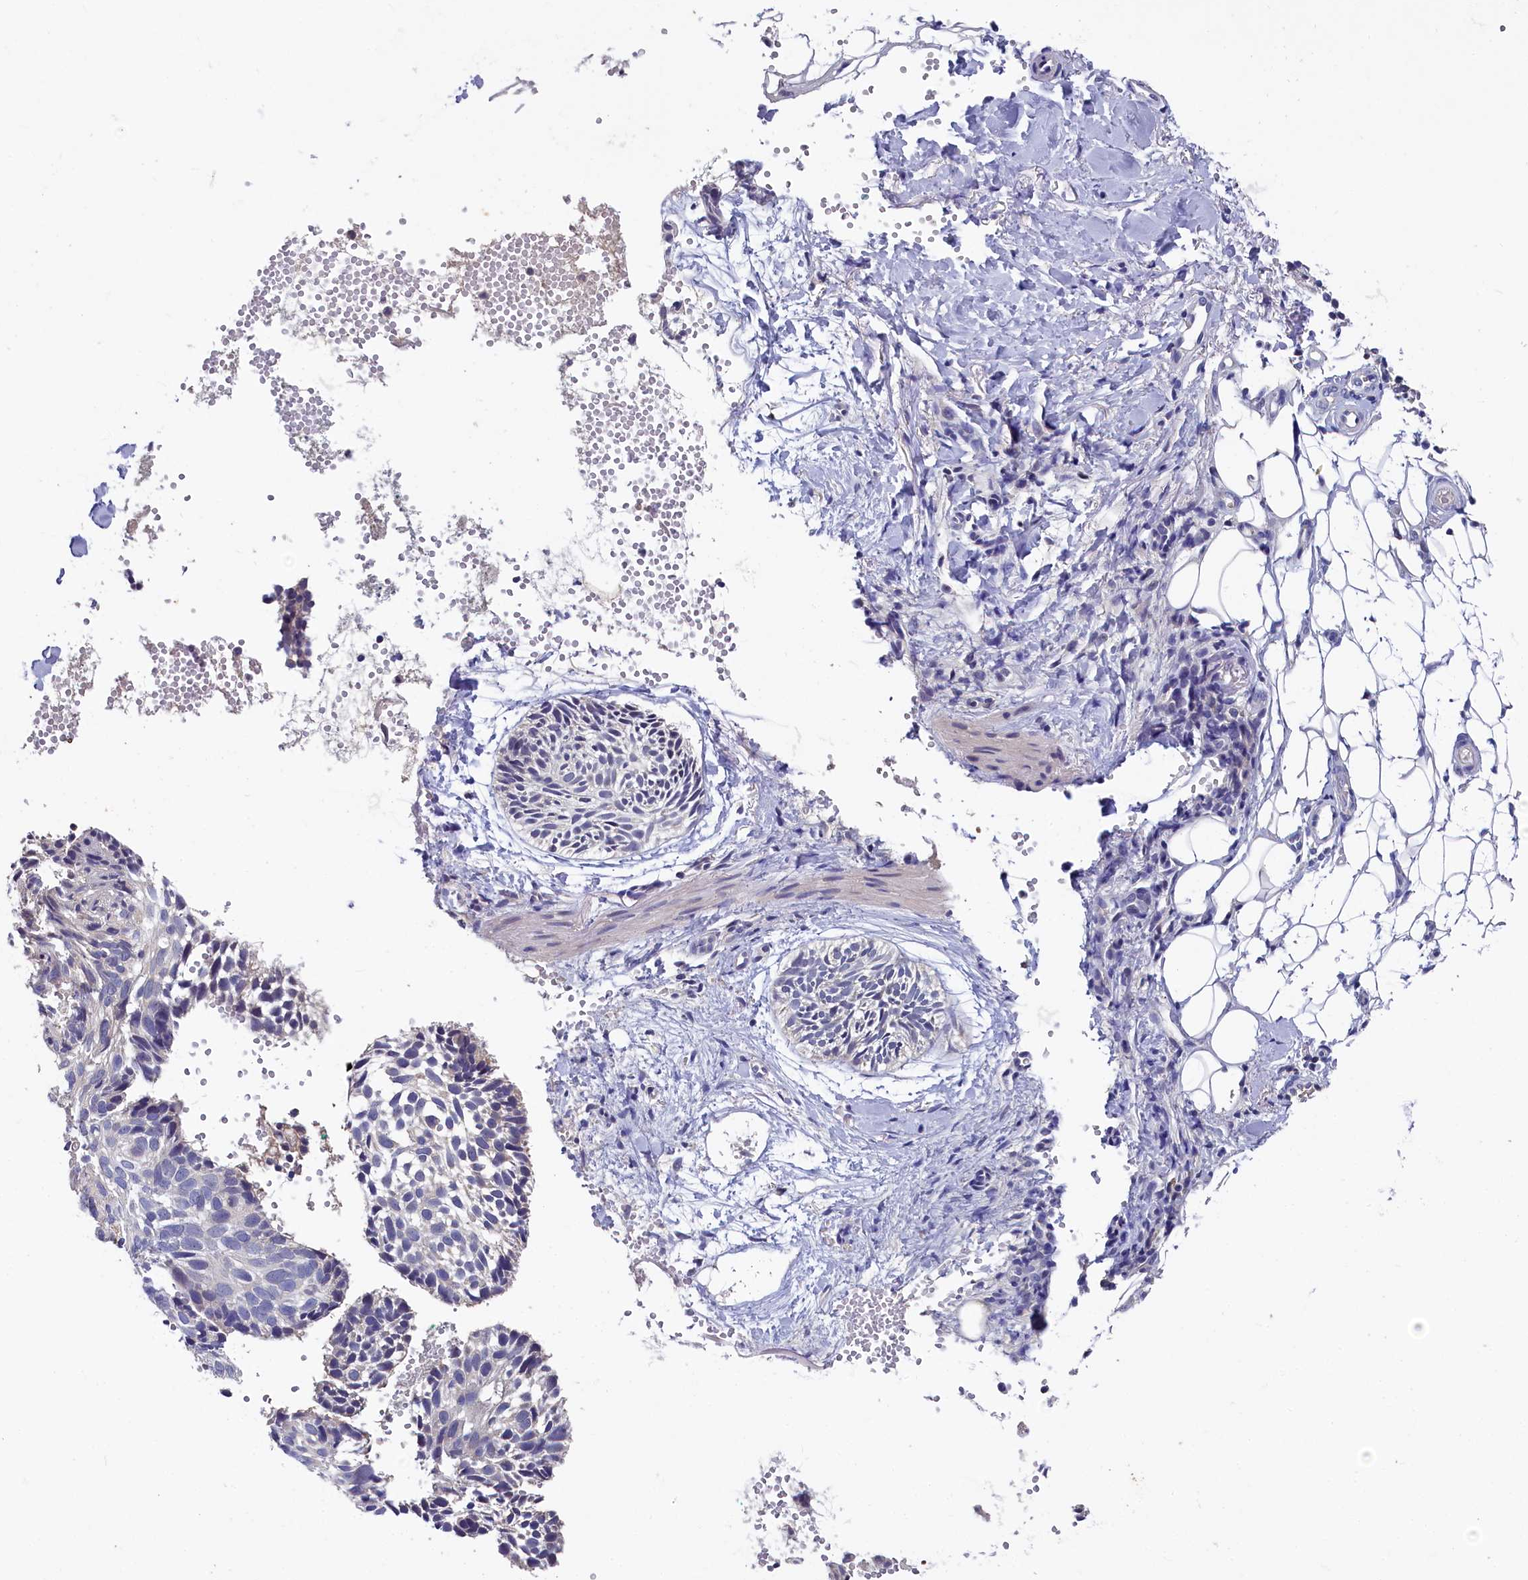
{"staining": {"intensity": "negative", "quantity": "none", "location": "none"}, "tissue": "skin cancer", "cell_type": "Tumor cells", "image_type": "cancer", "snomed": [{"axis": "morphology", "description": "Normal tissue, NOS"}, {"axis": "morphology", "description": "Basal cell carcinoma"}, {"axis": "topography", "description": "Skin"}], "caption": "The immunohistochemistry micrograph has no significant staining in tumor cells of skin cancer (basal cell carcinoma) tissue.", "gene": "SPINK9", "patient": {"sex": "male", "age": 66}}